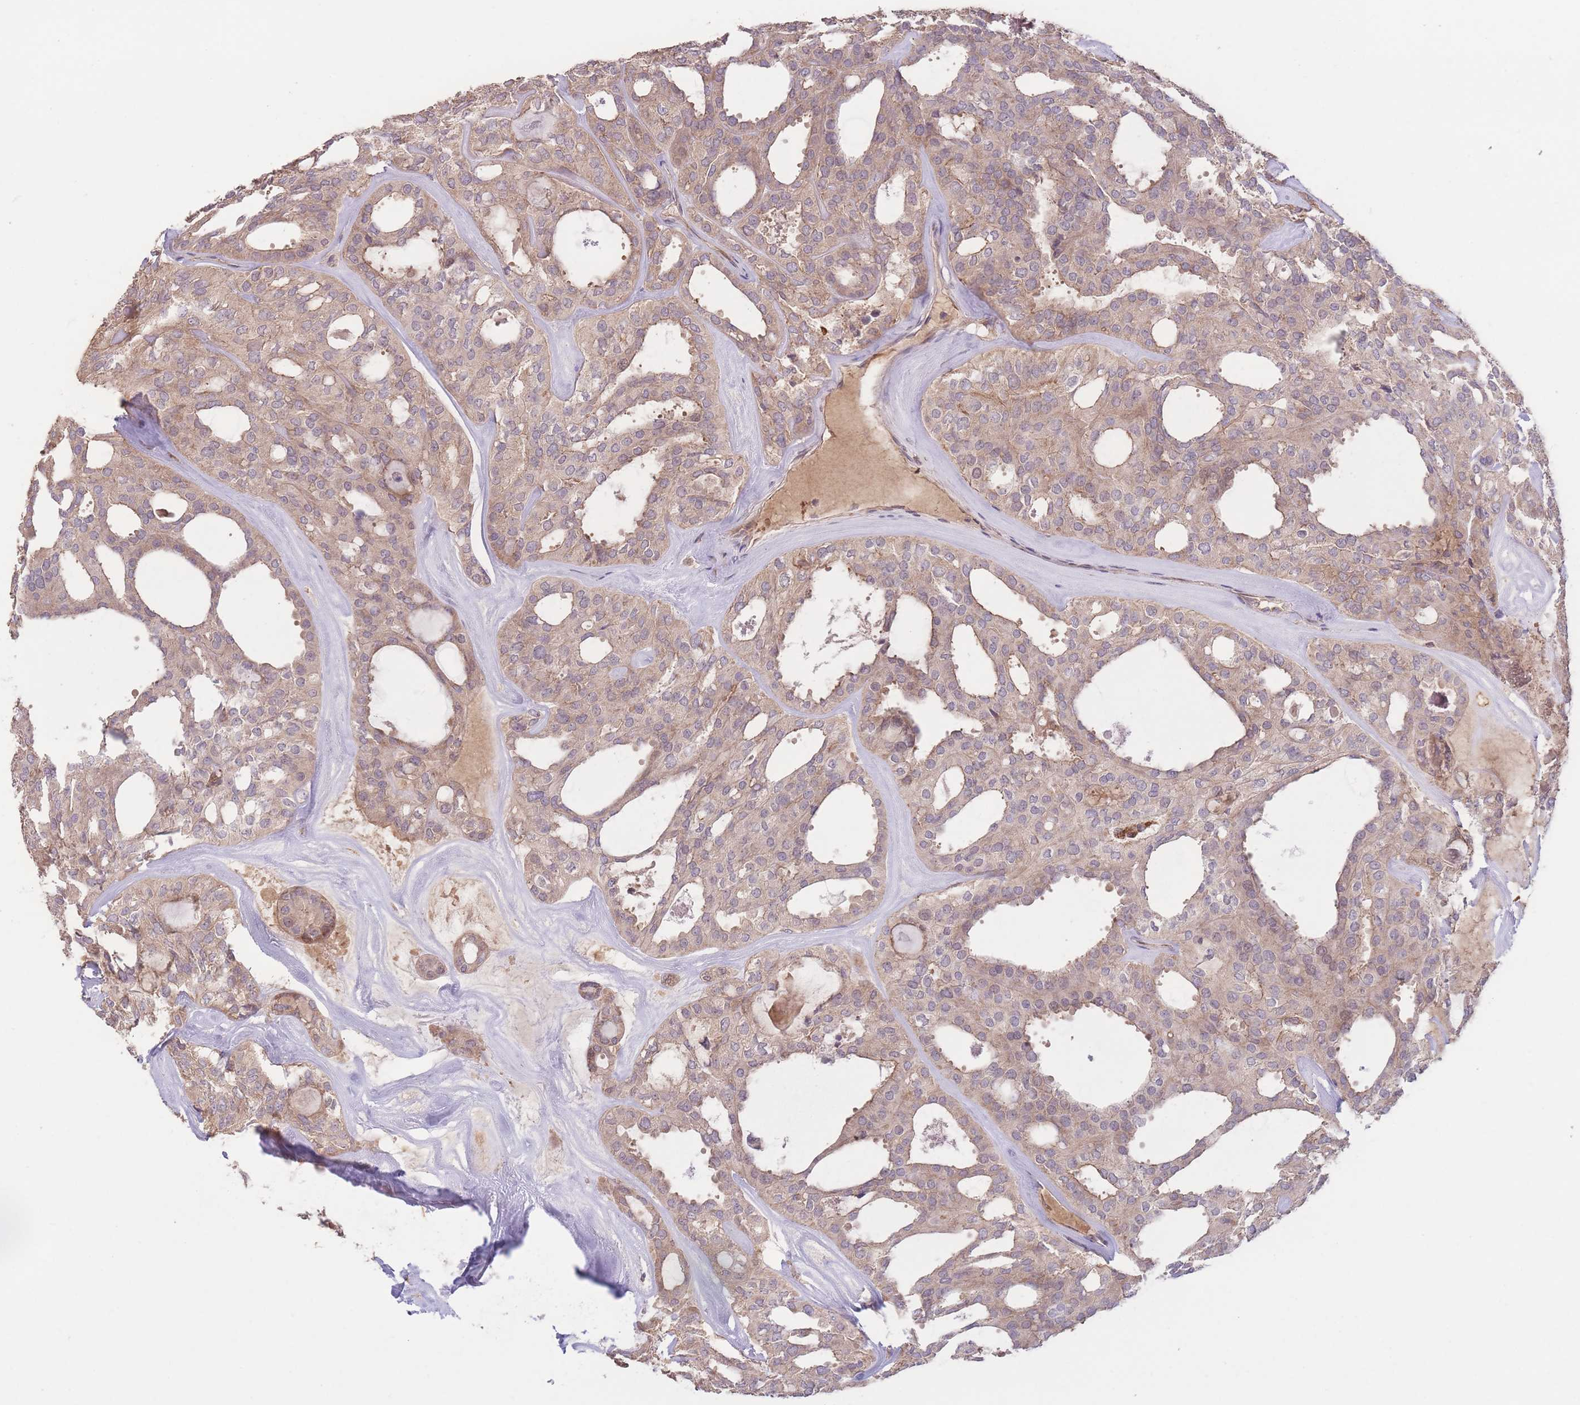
{"staining": {"intensity": "weak", "quantity": ">75%", "location": "cytoplasmic/membranous"}, "tissue": "thyroid cancer", "cell_type": "Tumor cells", "image_type": "cancer", "snomed": [{"axis": "morphology", "description": "Follicular adenoma carcinoma, NOS"}, {"axis": "topography", "description": "Thyroid gland"}], "caption": "Follicular adenoma carcinoma (thyroid) stained with a protein marker demonstrates weak staining in tumor cells.", "gene": "EEF1AKMT1", "patient": {"sex": "male", "age": 75}}